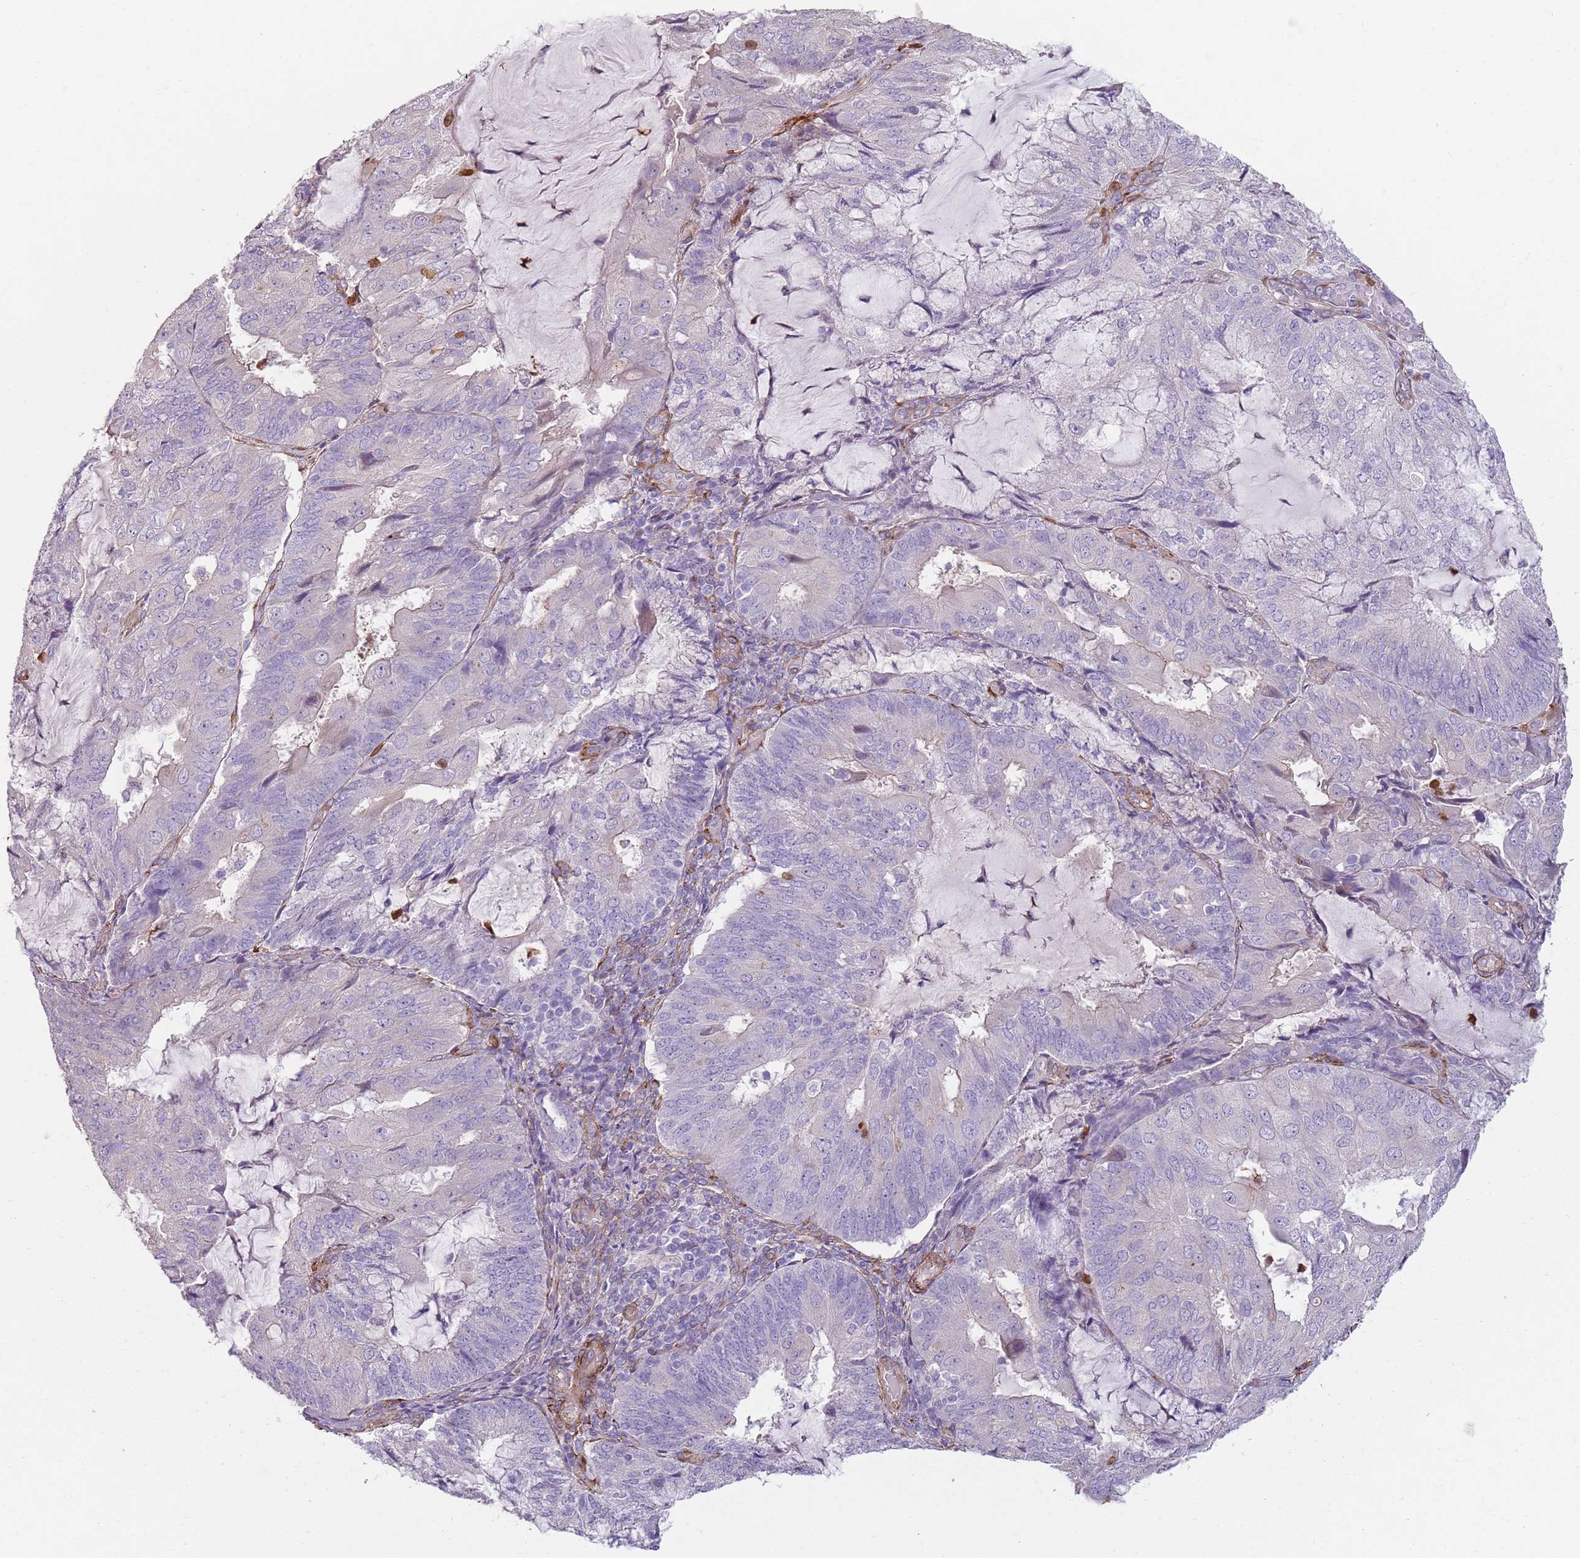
{"staining": {"intensity": "negative", "quantity": "none", "location": "none"}, "tissue": "endometrial cancer", "cell_type": "Tumor cells", "image_type": "cancer", "snomed": [{"axis": "morphology", "description": "Adenocarcinoma, NOS"}, {"axis": "topography", "description": "Endometrium"}], "caption": "Tumor cells show no significant expression in adenocarcinoma (endometrial).", "gene": "PHLPP2", "patient": {"sex": "female", "age": 81}}